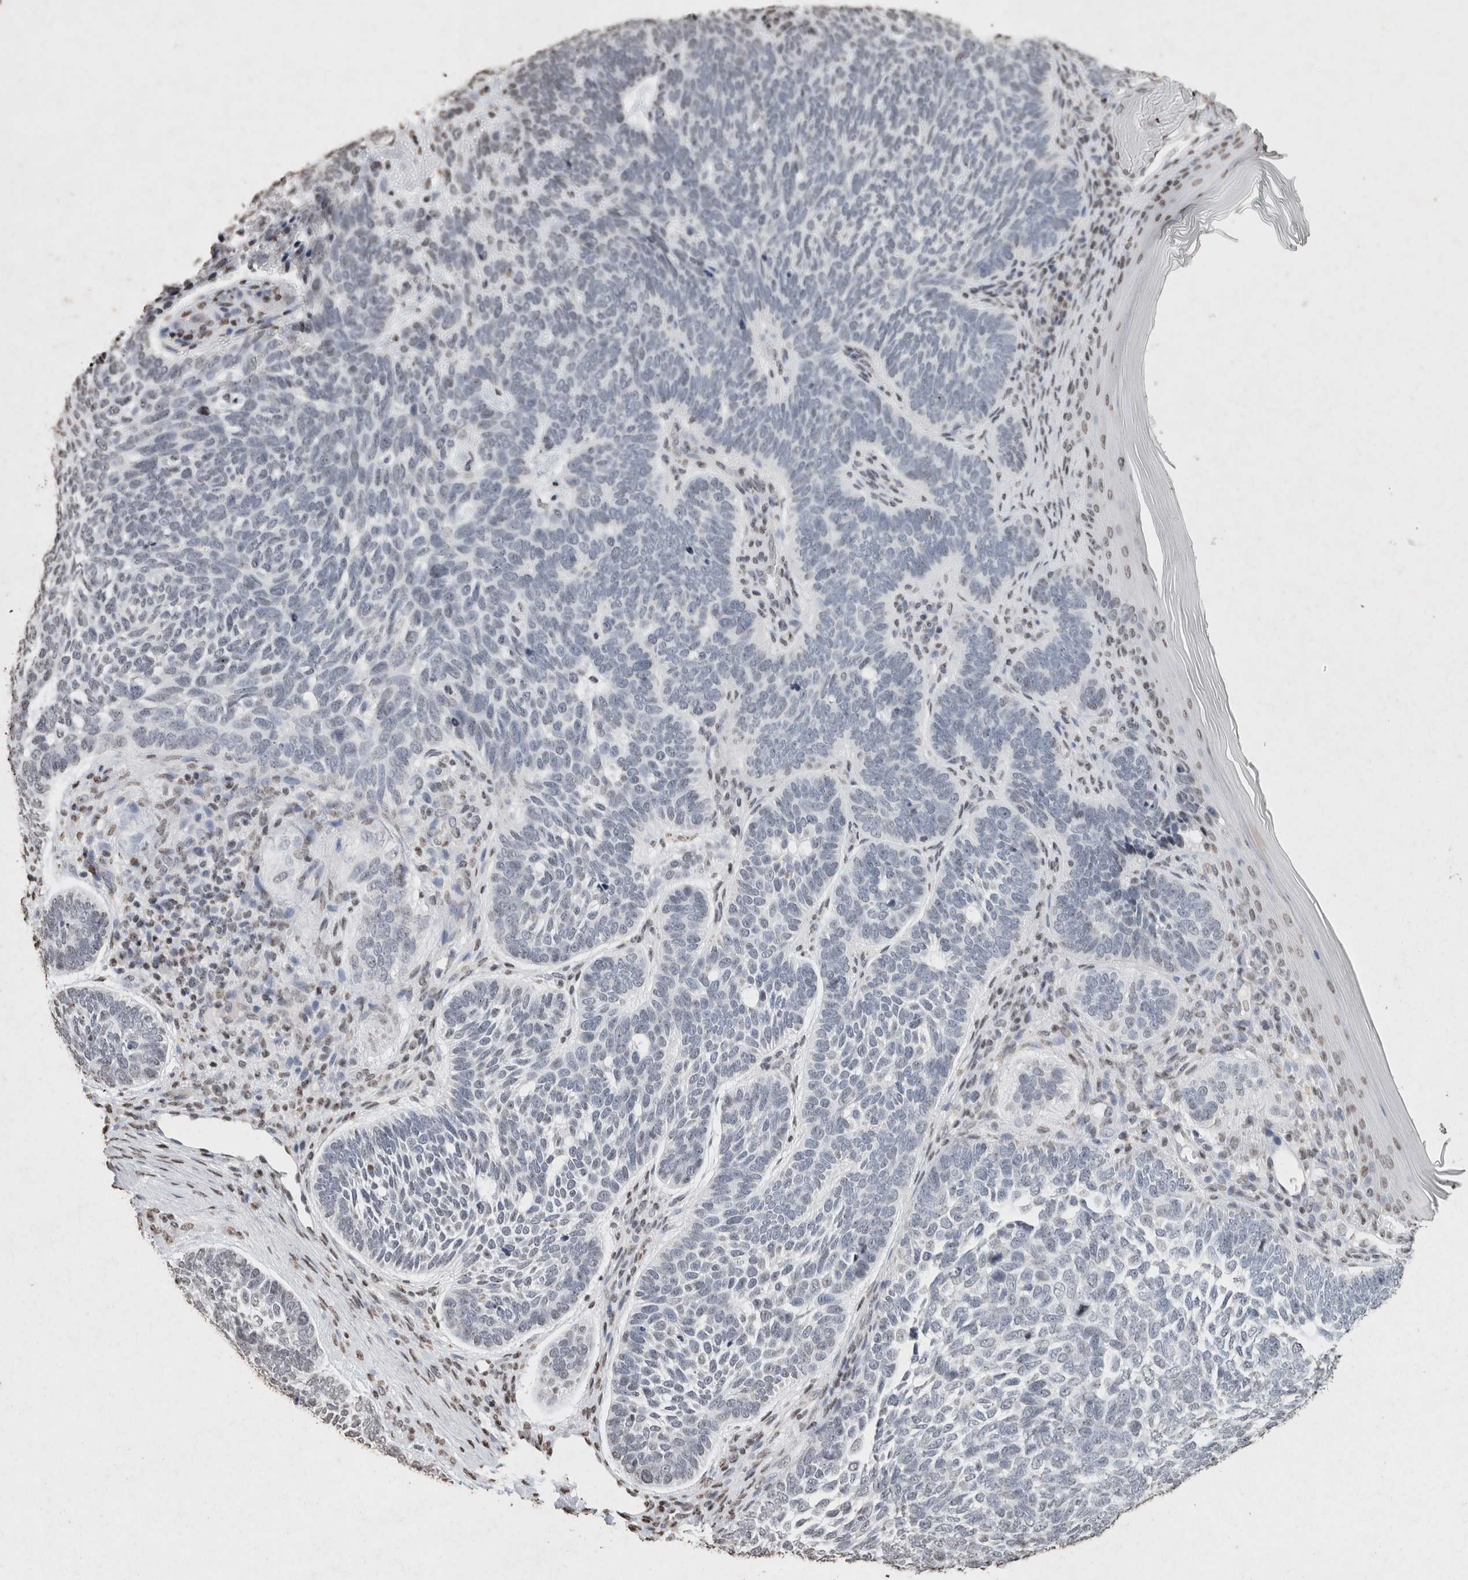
{"staining": {"intensity": "negative", "quantity": "none", "location": "none"}, "tissue": "skin cancer", "cell_type": "Tumor cells", "image_type": "cancer", "snomed": [{"axis": "morphology", "description": "Basal cell carcinoma"}, {"axis": "topography", "description": "Skin"}], "caption": "Tumor cells are negative for protein expression in human basal cell carcinoma (skin).", "gene": "CNTN1", "patient": {"sex": "female", "age": 85}}